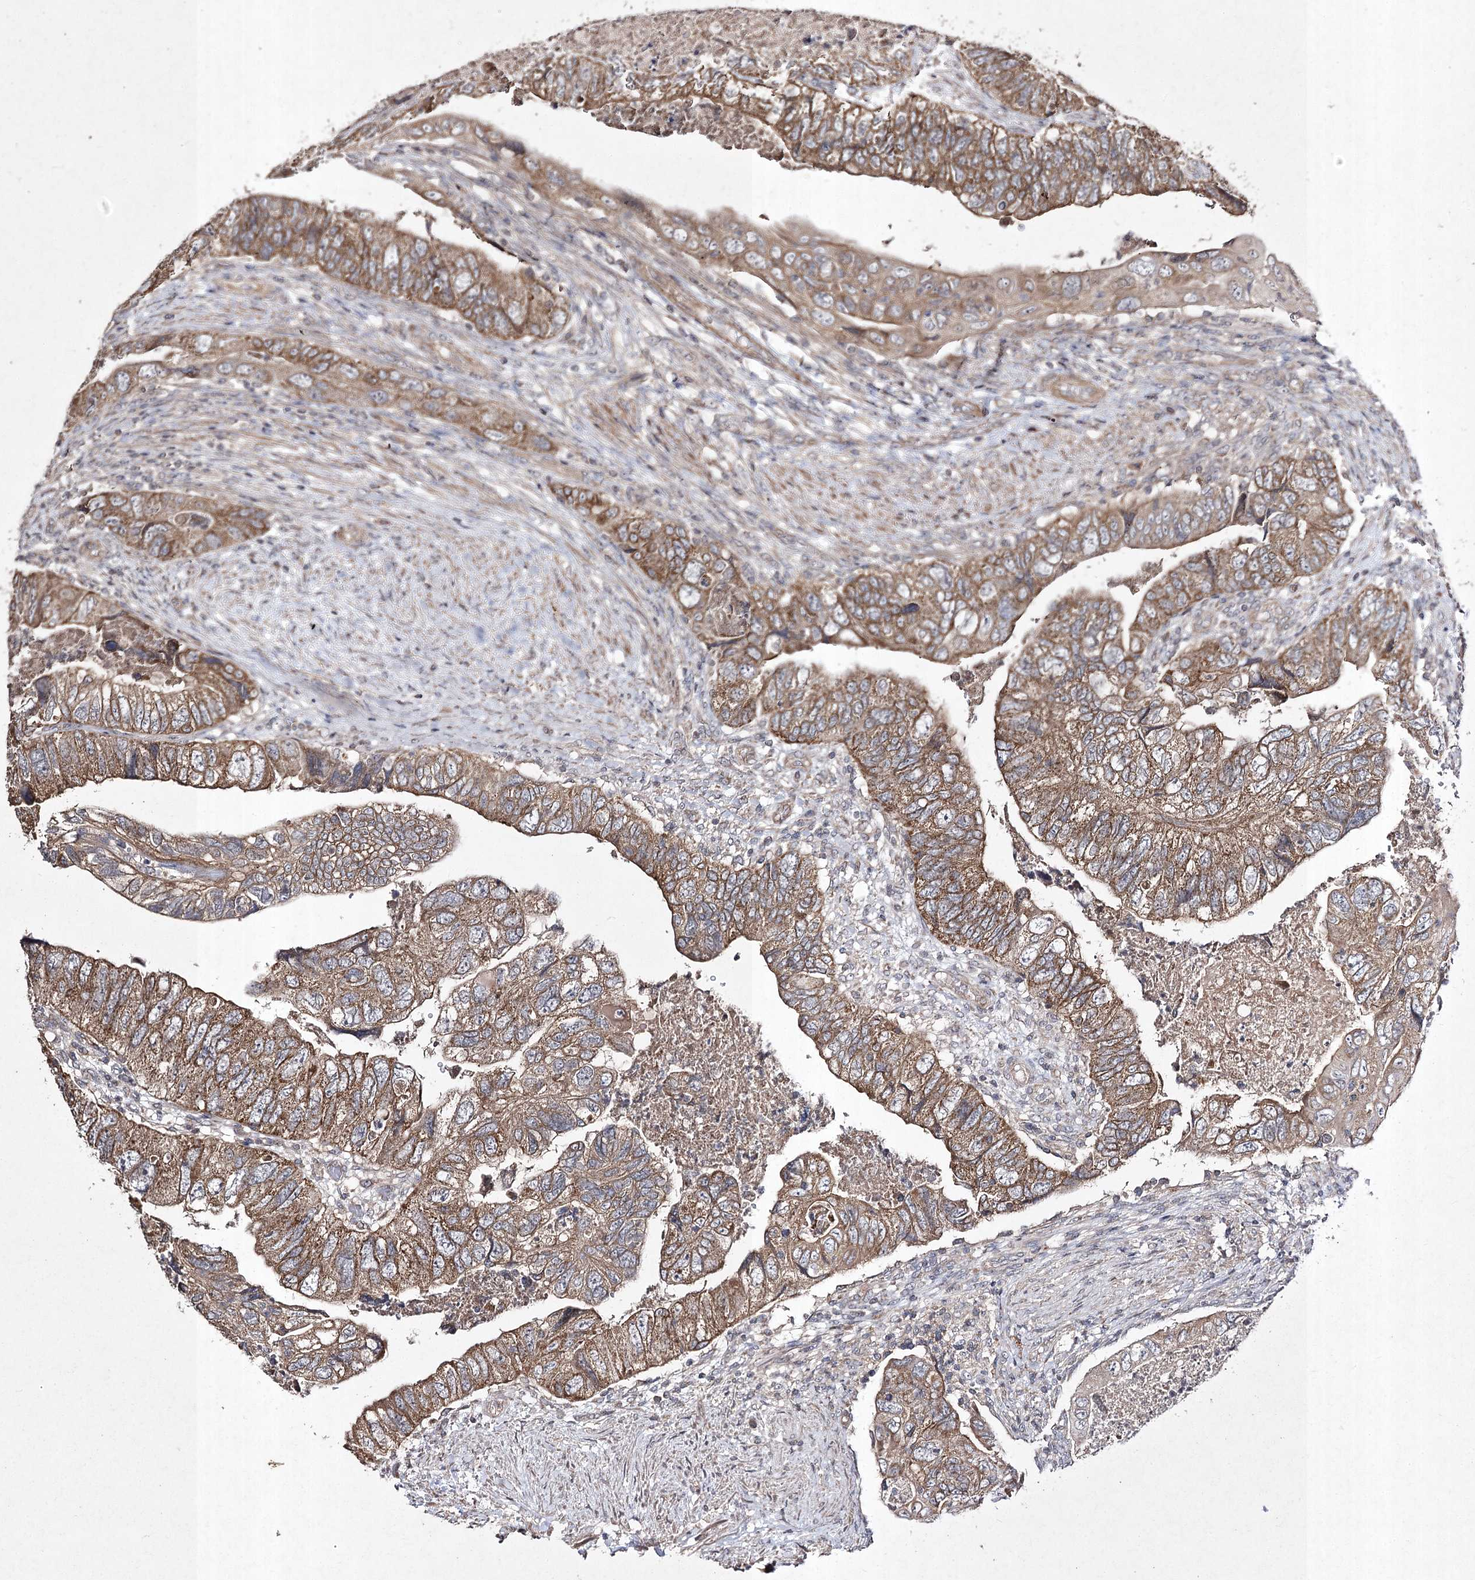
{"staining": {"intensity": "moderate", "quantity": ">75%", "location": "cytoplasmic/membranous"}, "tissue": "colorectal cancer", "cell_type": "Tumor cells", "image_type": "cancer", "snomed": [{"axis": "morphology", "description": "Adenocarcinoma, NOS"}, {"axis": "topography", "description": "Rectum"}], "caption": "Colorectal cancer tissue shows moderate cytoplasmic/membranous staining in approximately >75% of tumor cells, visualized by immunohistochemistry. (DAB = brown stain, brightfield microscopy at high magnification).", "gene": "FANCL", "patient": {"sex": "male", "age": 63}}